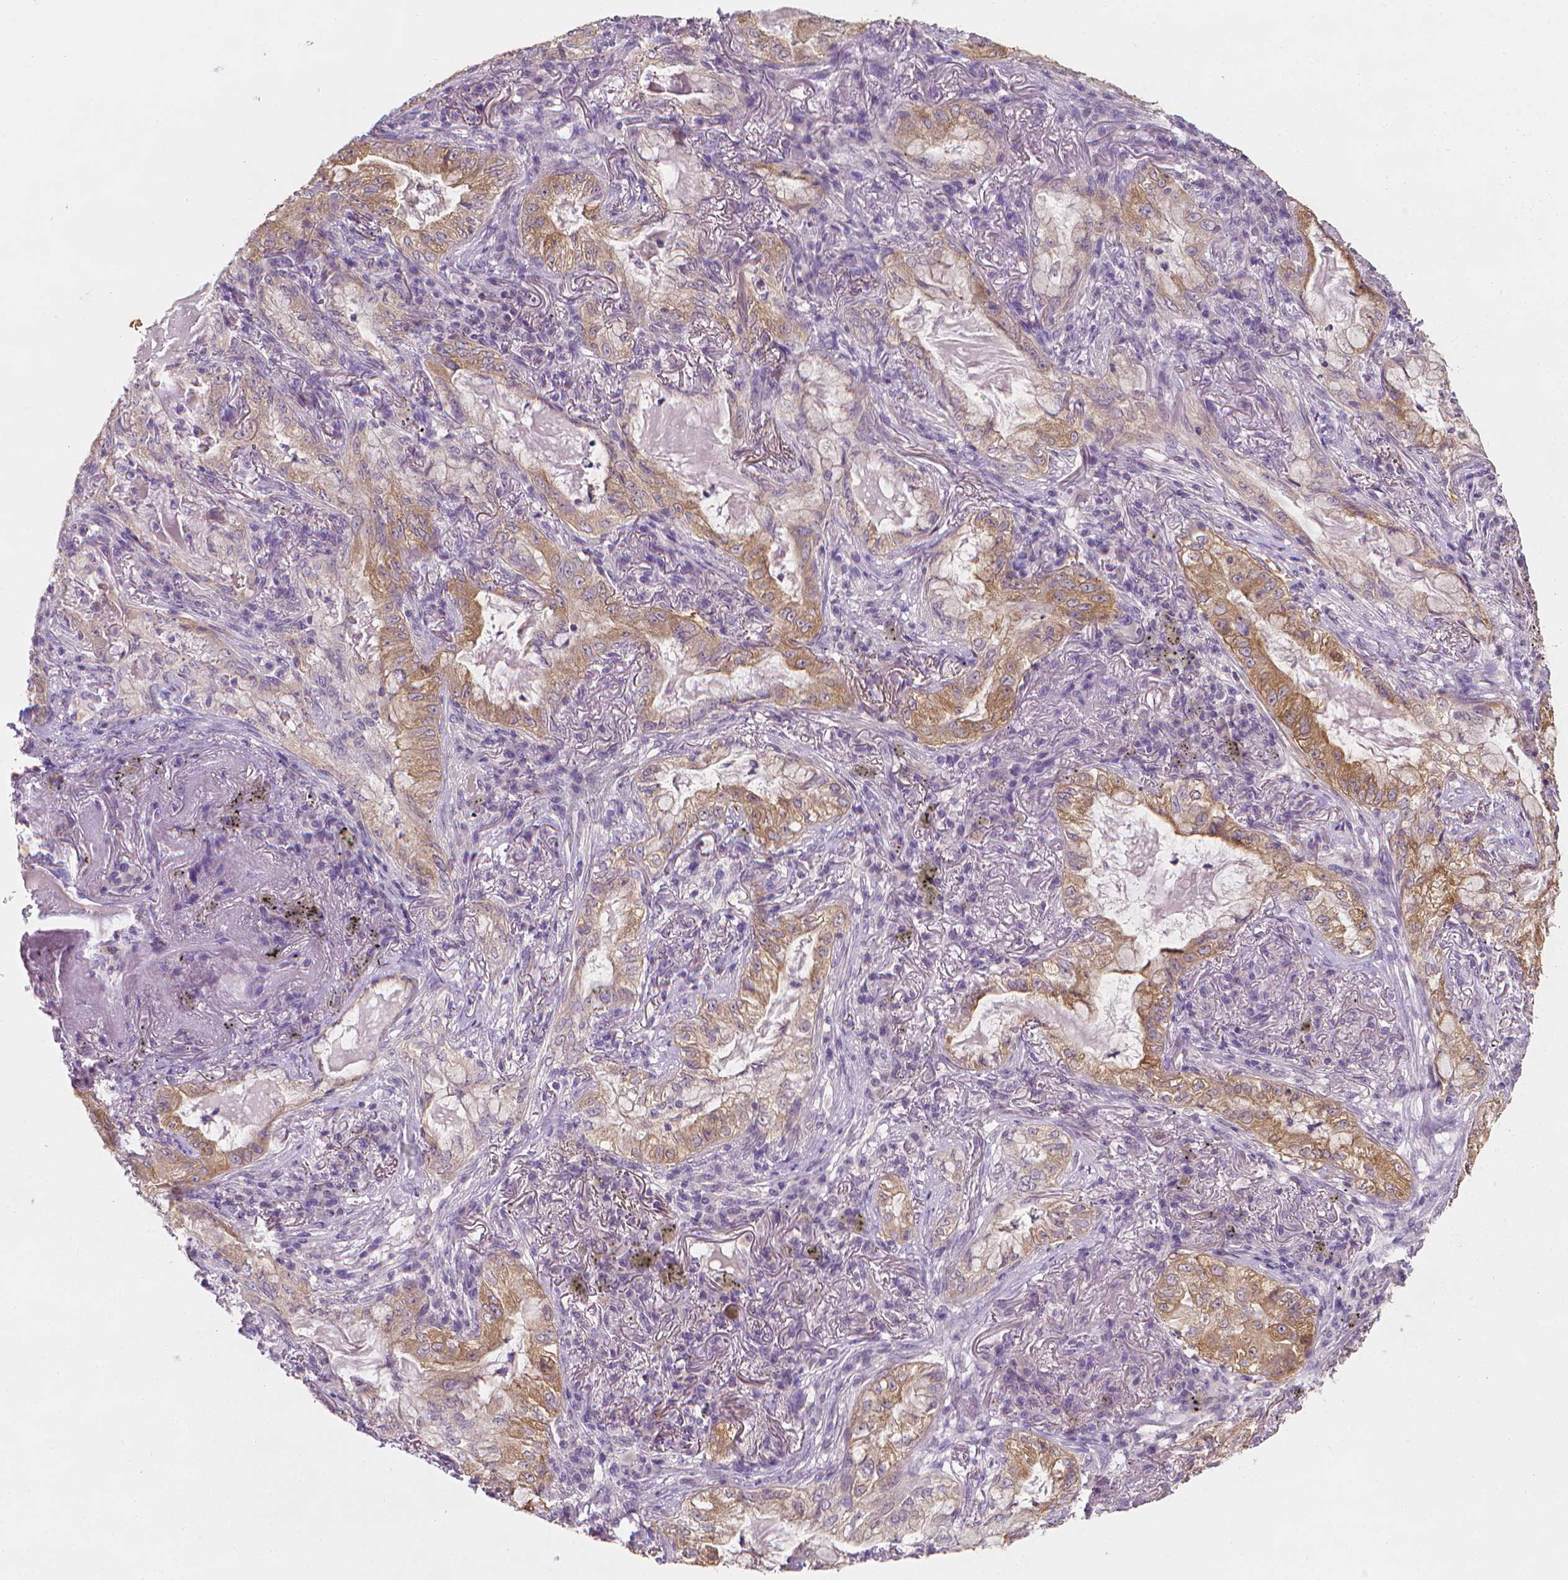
{"staining": {"intensity": "moderate", "quantity": "25%-75%", "location": "cytoplasmic/membranous"}, "tissue": "lung cancer", "cell_type": "Tumor cells", "image_type": "cancer", "snomed": [{"axis": "morphology", "description": "Adenocarcinoma, NOS"}, {"axis": "topography", "description": "Lung"}], "caption": "The immunohistochemical stain shows moderate cytoplasmic/membranous expression in tumor cells of lung adenocarcinoma tissue. The protein is stained brown, and the nuclei are stained in blue (DAB (3,3'-diaminobenzidine) IHC with brightfield microscopy, high magnification).", "gene": "FASN", "patient": {"sex": "female", "age": 73}}